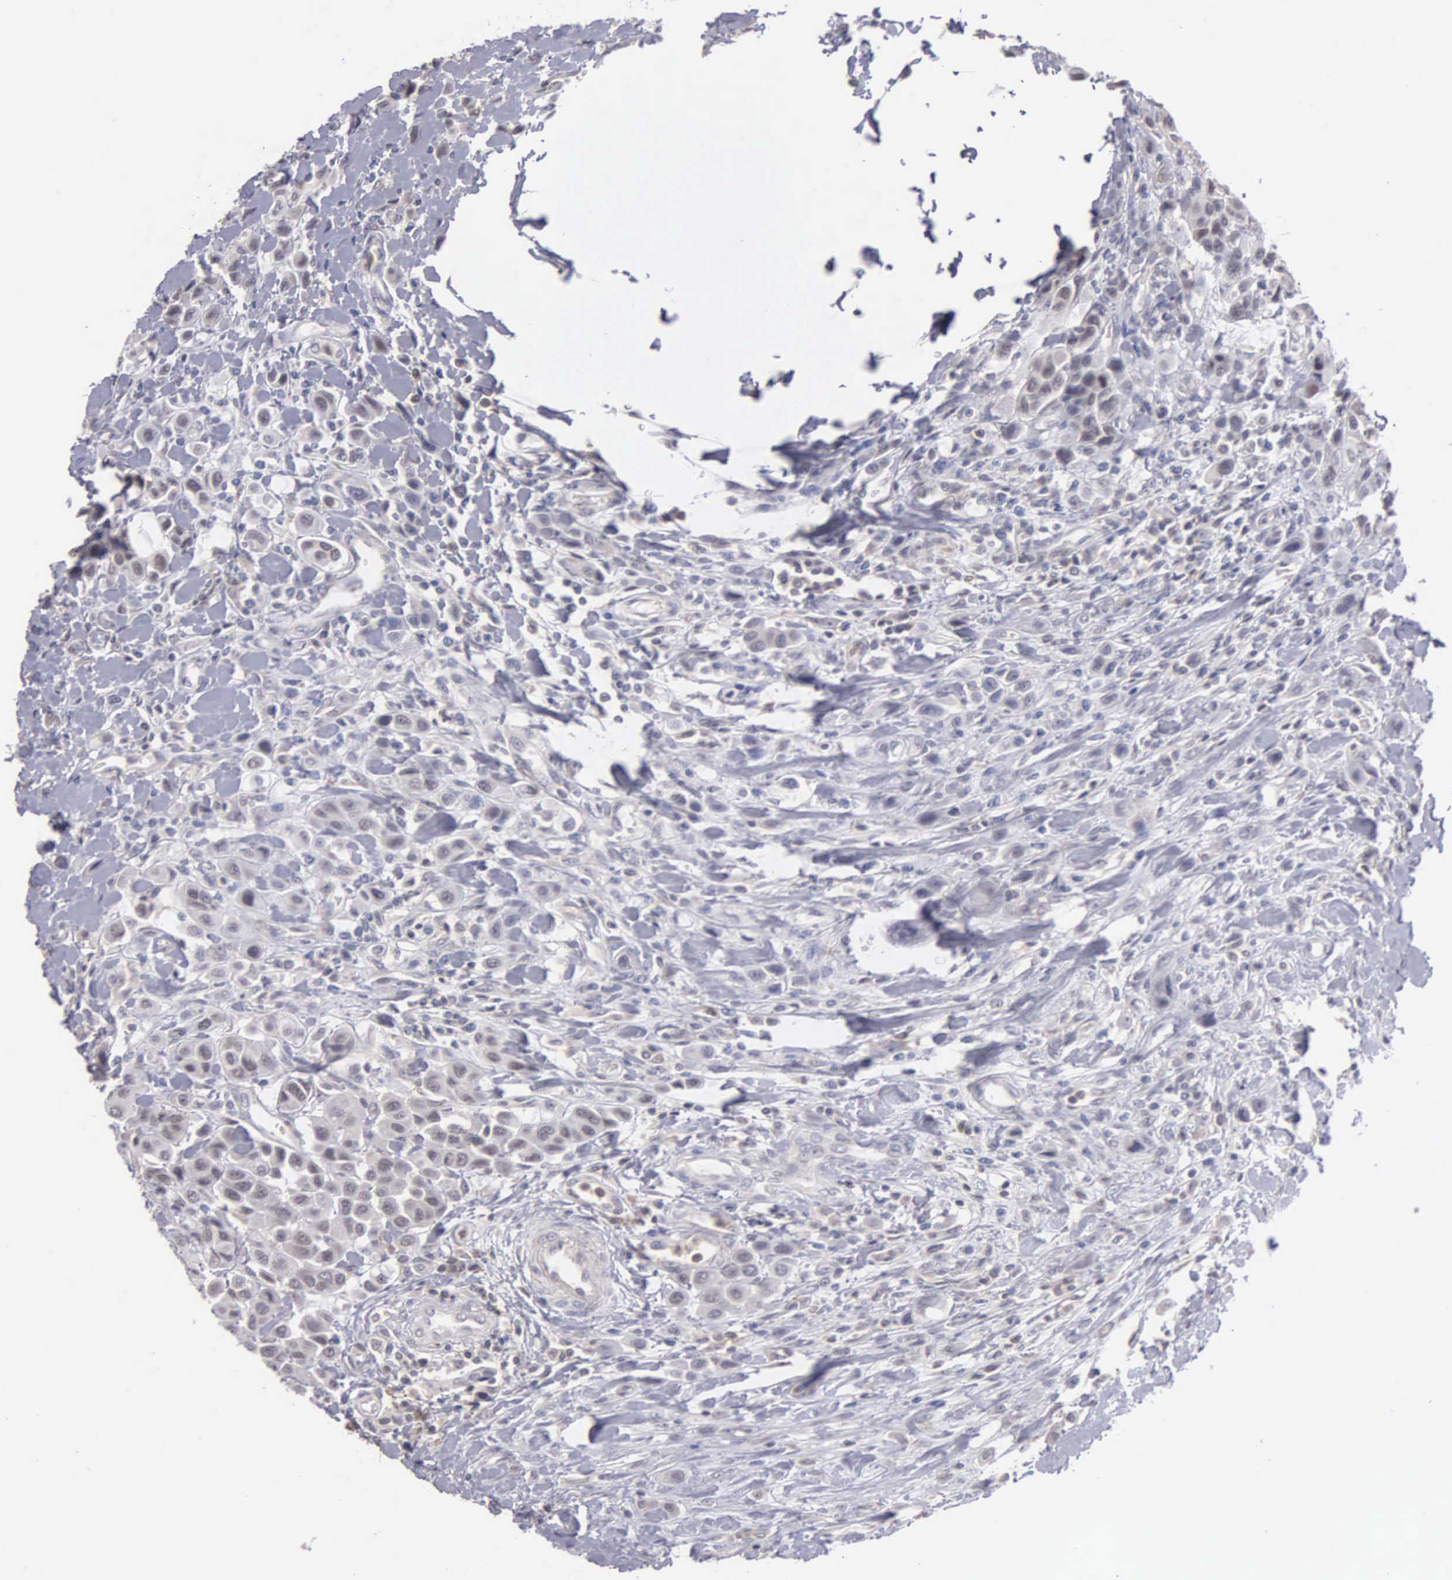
{"staining": {"intensity": "negative", "quantity": "none", "location": "none"}, "tissue": "urothelial cancer", "cell_type": "Tumor cells", "image_type": "cancer", "snomed": [{"axis": "morphology", "description": "Urothelial carcinoma, High grade"}, {"axis": "topography", "description": "Urinary bladder"}], "caption": "Immunohistochemistry micrograph of human urothelial carcinoma (high-grade) stained for a protein (brown), which demonstrates no positivity in tumor cells.", "gene": "BRD1", "patient": {"sex": "male", "age": 50}}